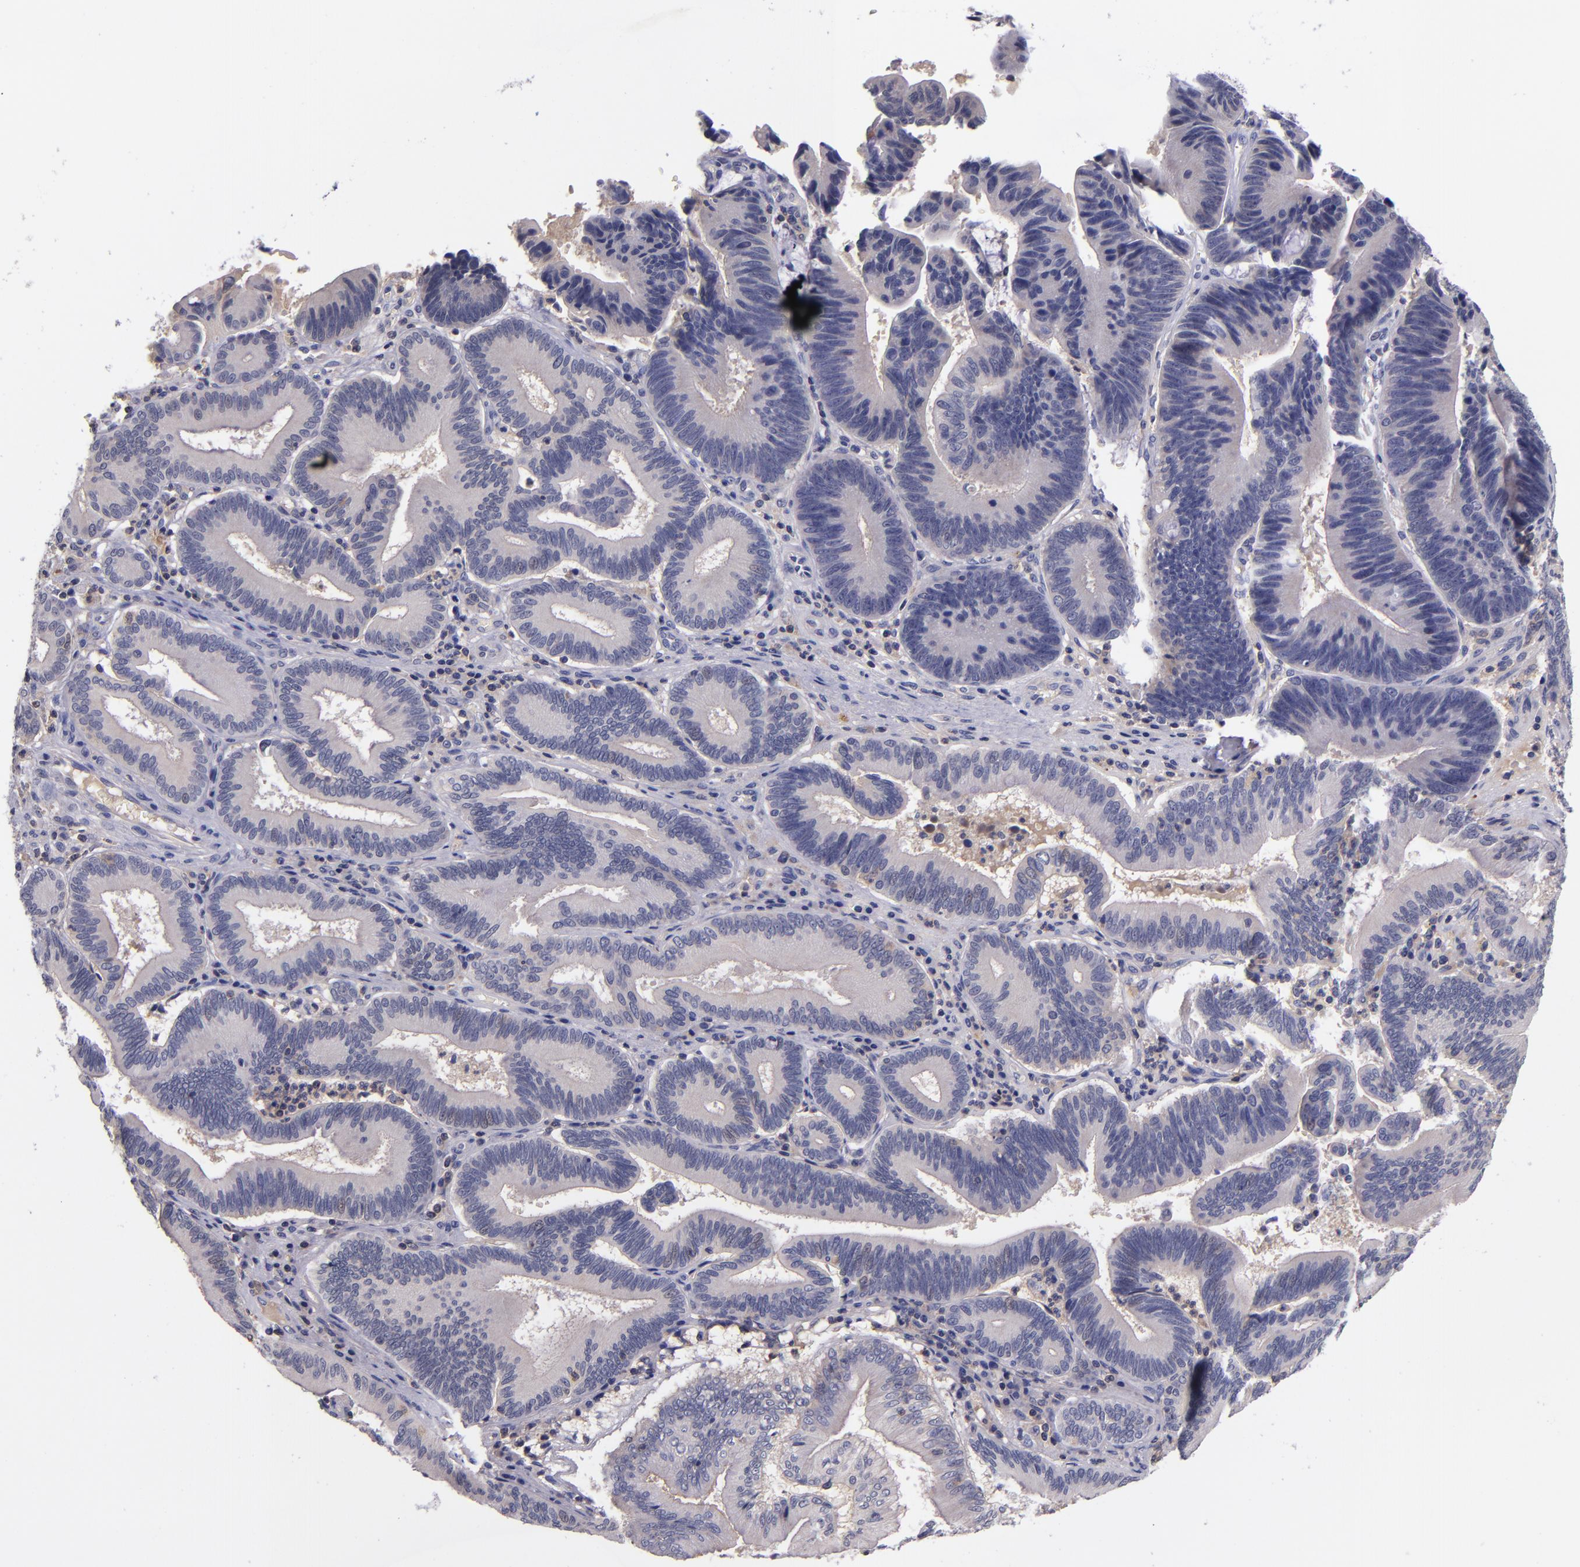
{"staining": {"intensity": "weak", "quantity": "25%-75%", "location": "cytoplasmic/membranous"}, "tissue": "pancreatic cancer", "cell_type": "Tumor cells", "image_type": "cancer", "snomed": [{"axis": "morphology", "description": "Adenocarcinoma, NOS"}, {"axis": "topography", "description": "Pancreas"}], "caption": "High-power microscopy captured an immunohistochemistry (IHC) image of pancreatic adenocarcinoma, revealing weak cytoplasmic/membranous expression in about 25%-75% of tumor cells.", "gene": "RBP4", "patient": {"sex": "male", "age": 82}}